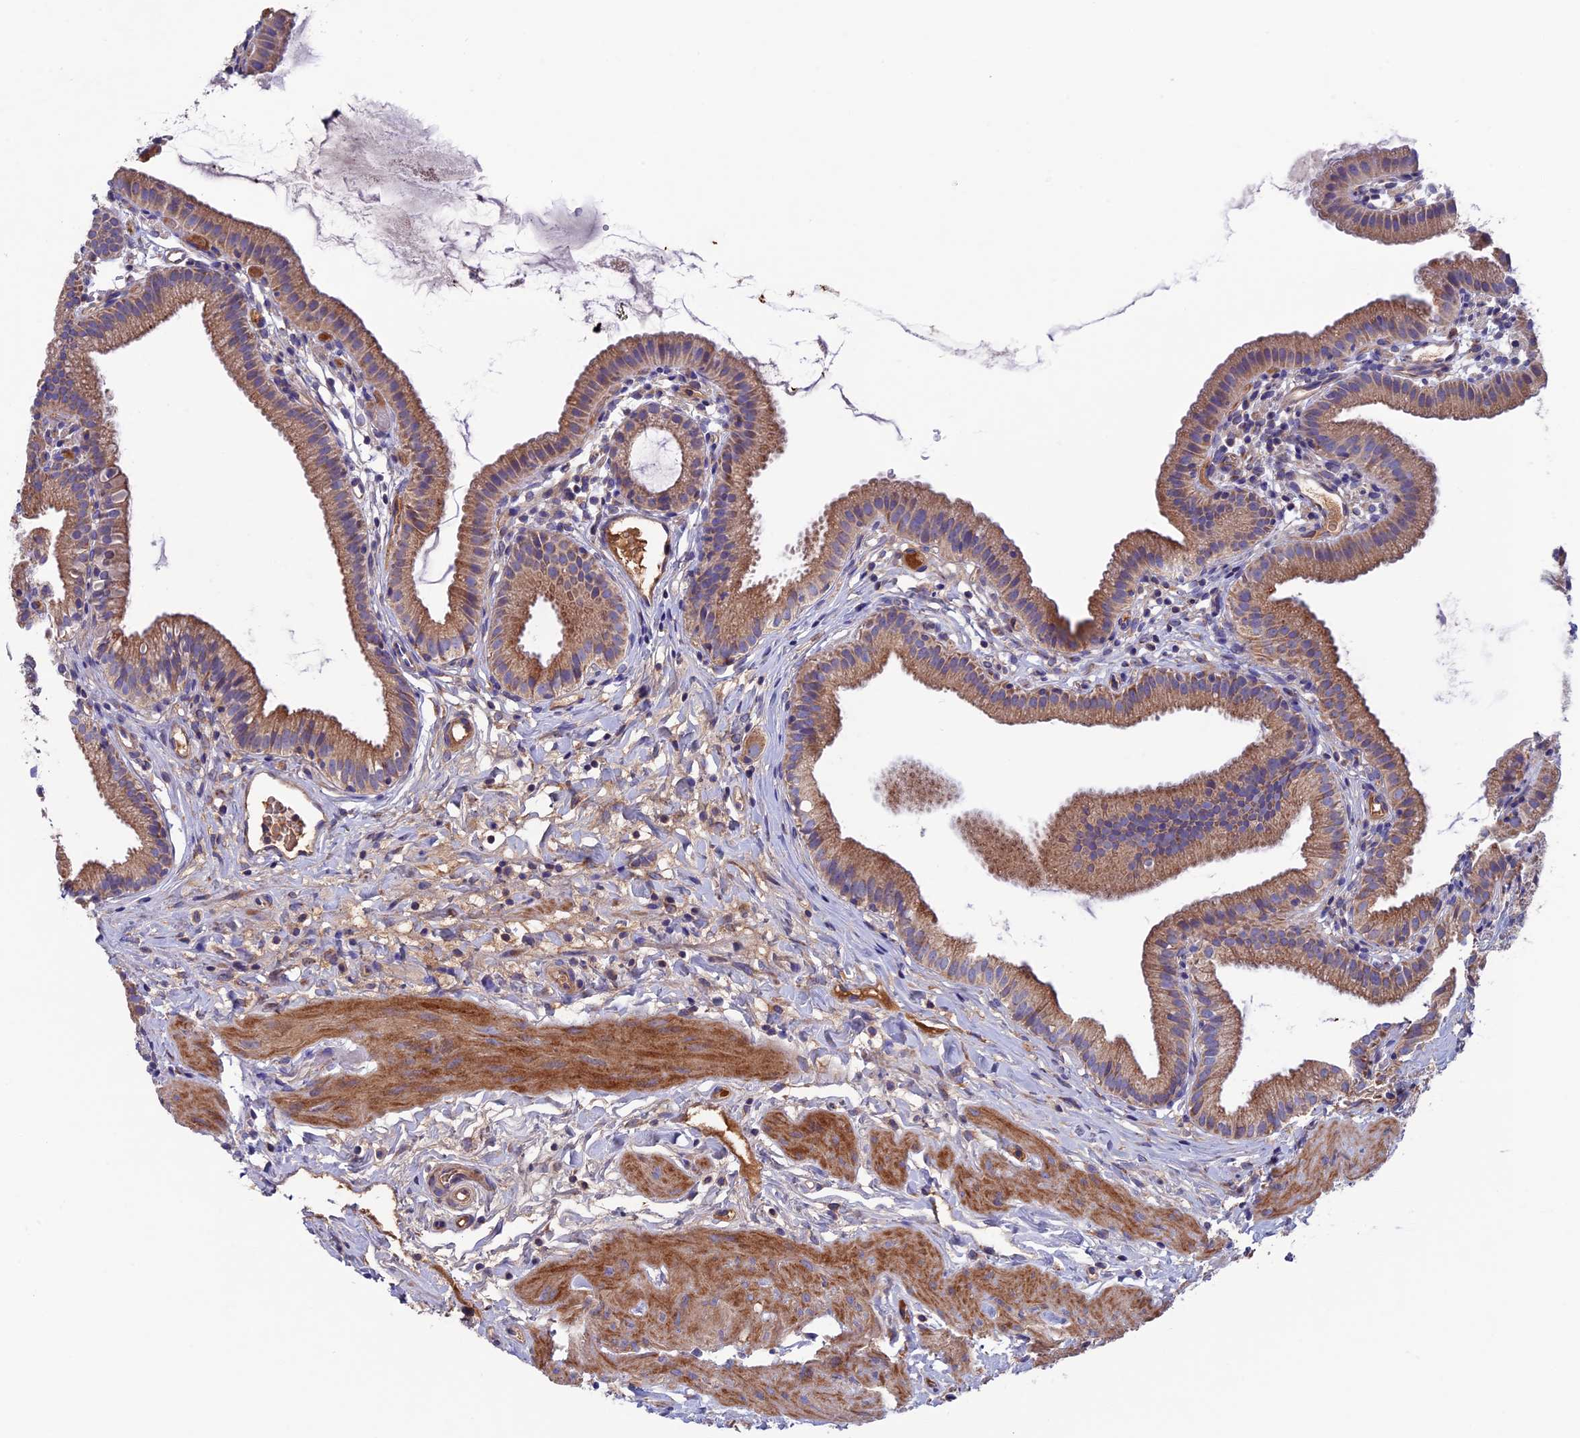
{"staining": {"intensity": "moderate", "quantity": ">75%", "location": "cytoplasmic/membranous"}, "tissue": "gallbladder", "cell_type": "Glandular cells", "image_type": "normal", "snomed": [{"axis": "morphology", "description": "Normal tissue, NOS"}, {"axis": "topography", "description": "Gallbladder"}], "caption": "DAB (3,3'-diaminobenzidine) immunohistochemical staining of unremarkable gallbladder displays moderate cytoplasmic/membranous protein positivity in about >75% of glandular cells. Immunohistochemistry (ihc) stains the protein in brown and the nuclei are stained blue.", "gene": "SLC15A5", "patient": {"sex": "female", "age": 46}}